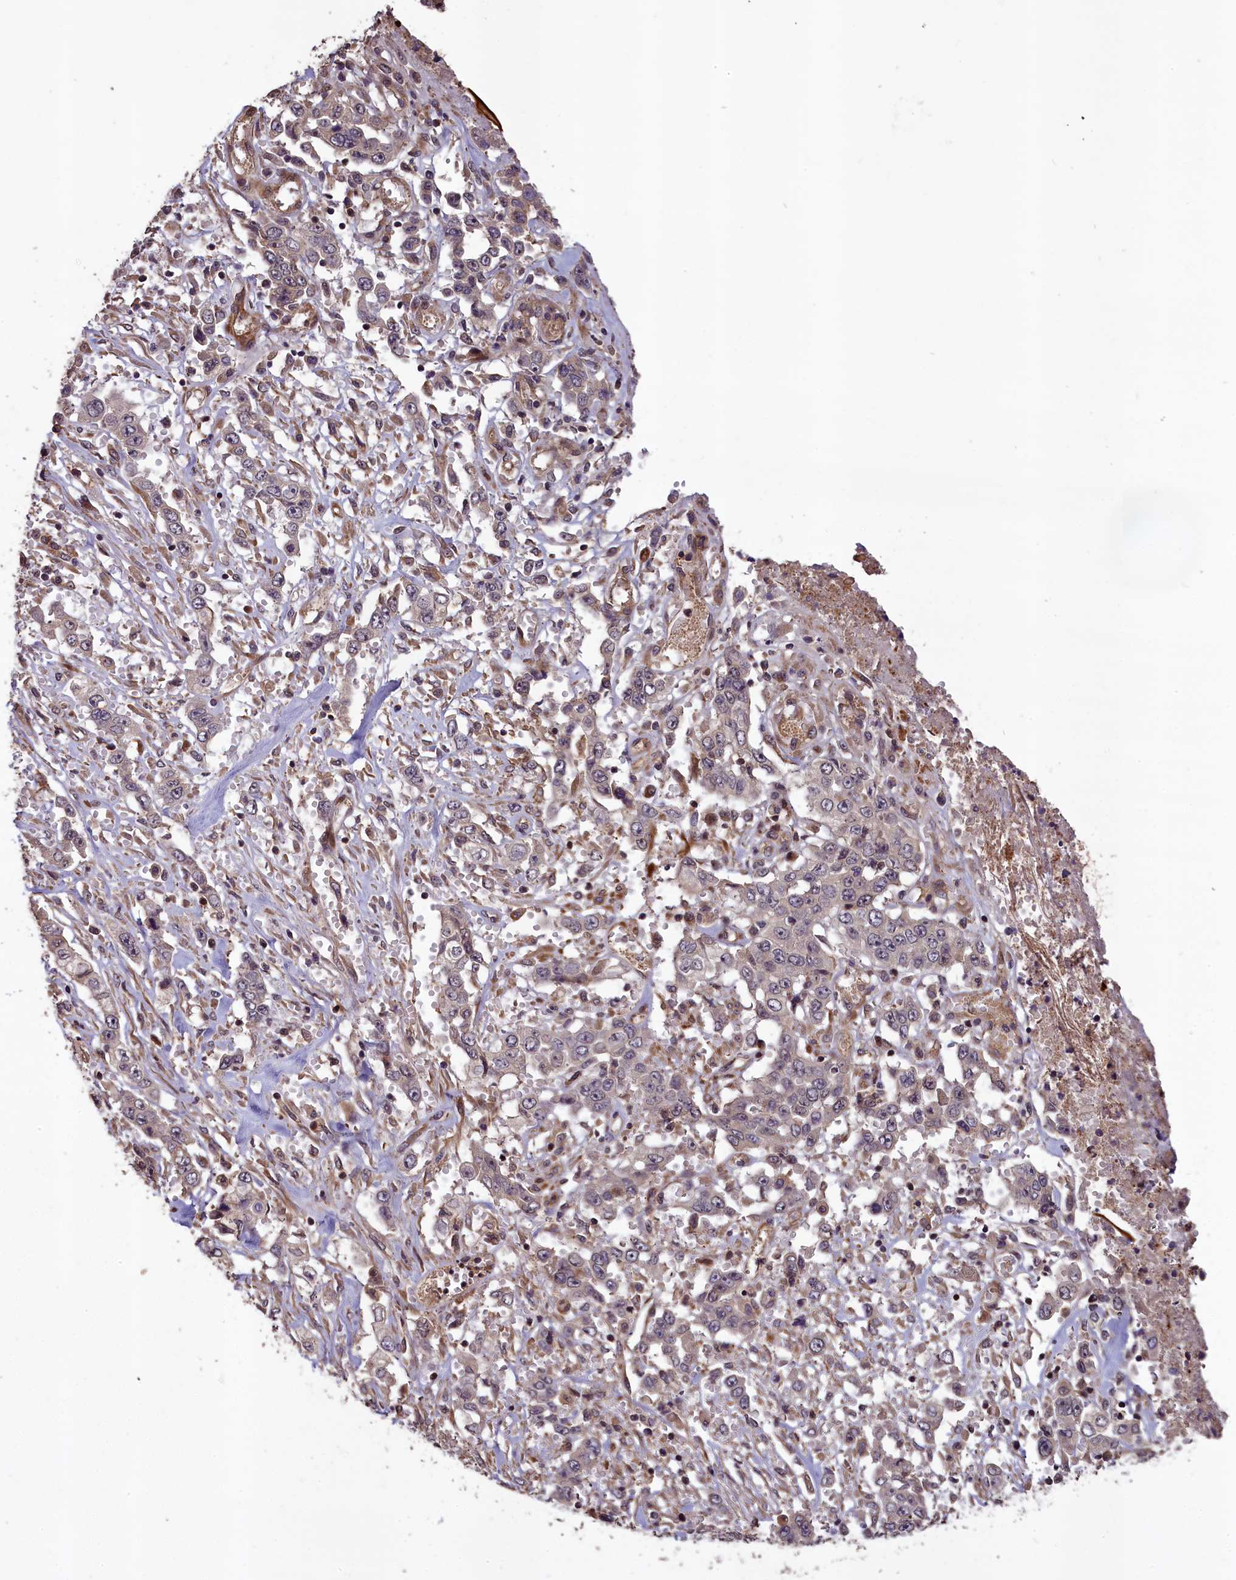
{"staining": {"intensity": "weak", "quantity": "<25%", "location": "cytoplasmic/membranous"}, "tissue": "stomach cancer", "cell_type": "Tumor cells", "image_type": "cancer", "snomed": [{"axis": "morphology", "description": "Adenocarcinoma, NOS"}, {"axis": "topography", "description": "Stomach, upper"}], "caption": "Immunohistochemical staining of human stomach adenocarcinoma shows no significant positivity in tumor cells. (Brightfield microscopy of DAB (3,3'-diaminobenzidine) IHC at high magnification).", "gene": "DNAJB9", "patient": {"sex": "male", "age": 62}}